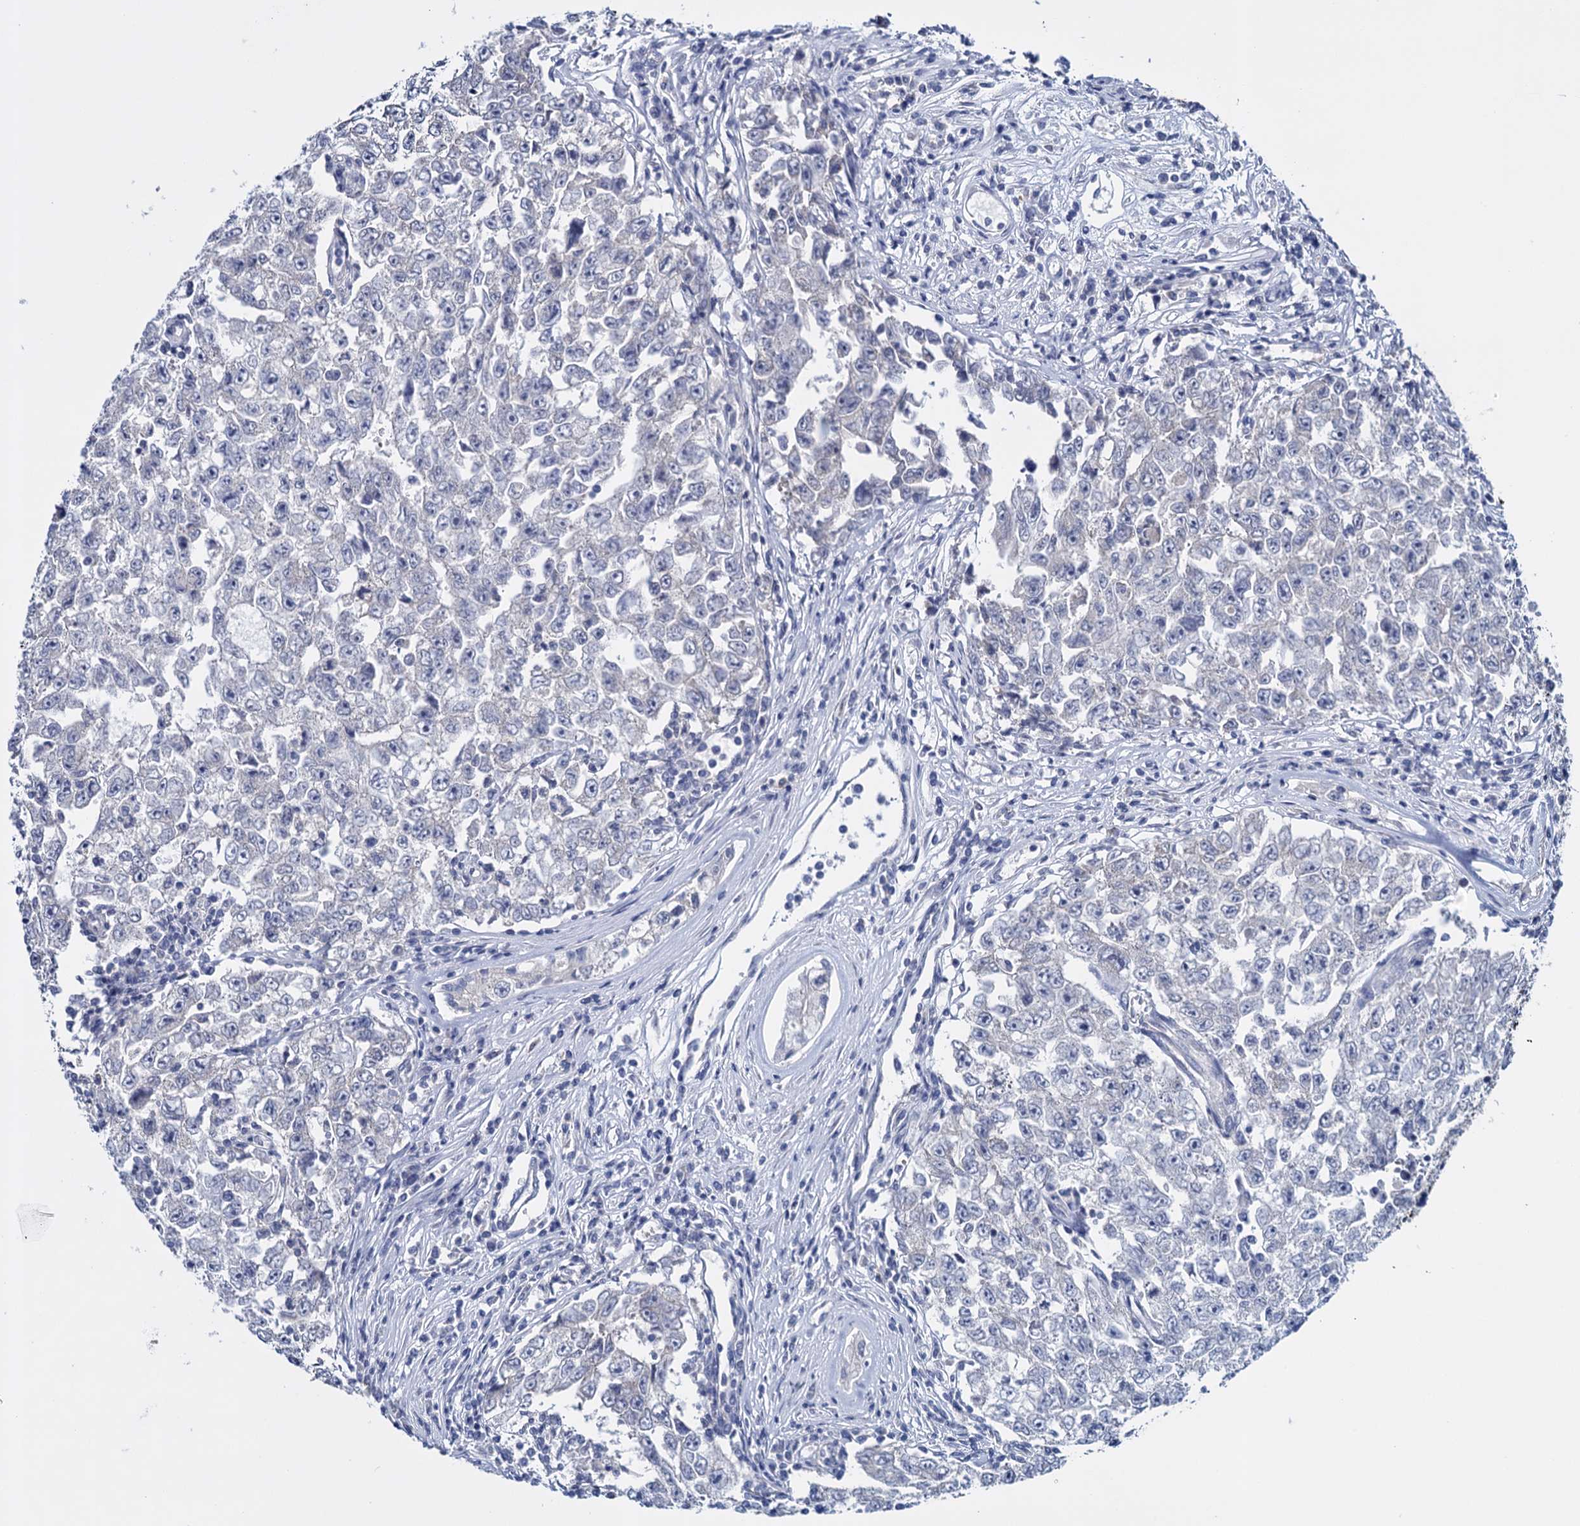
{"staining": {"intensity": "moderate", "quantity": "25%-75%", "location": "cytoplasmic/membranous"}, "tissue": "testis cancer", "cell_type": "Tumor cells", "image_type": "cancer", "snomed": [{"axis": "morphology", "description": "Carcinoma, Embryonal, NOS"}, {"axis": "topography", "description": "Testis"}], "caption": "High-power microscopy captured an immunohistochemistry (IHC) photomicrograph of embryonal carcinoma (testis), revealing moderate cytoplasmic/membranous positivity in about 25%-75% of tumor cells.", "gene": "GSTM2", "patient": {"sex": "male", "age": 17}}